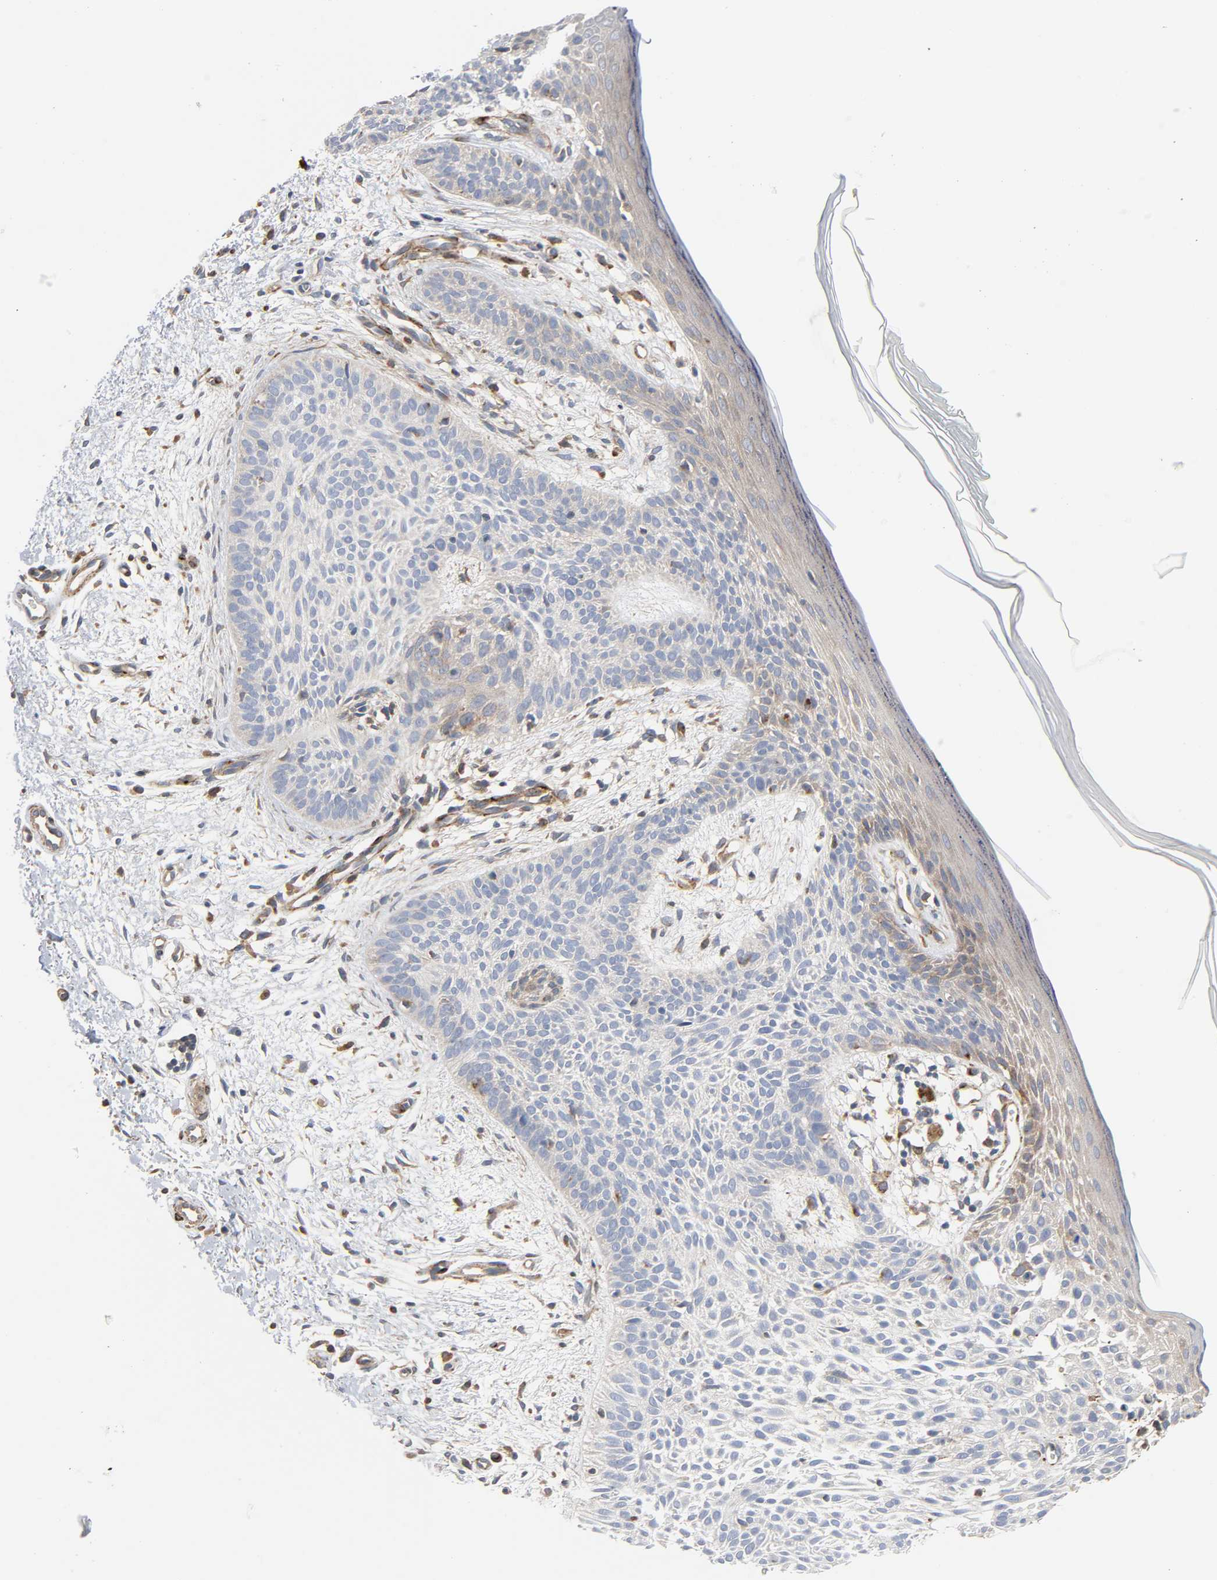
{"staining": {"intensity": "weak", "quantity": "<25%", "location": "cytoplasmic/membranous"}, "tissue": "skin cancer", "cell_type": "Tumor cells", "image_type": "cancer", "snomed": [{"axis": "morphology", "description": "Normal tissue, NOS"}, {"axis": "morphology", "description": "Basal cell carcinoma"}, {"axis": "topography", "description": "Skin"}], "caption": "DAB immunohistochemical staining of human skin basal cell carcinoma shows no significant expression in tumor cells.", "gene": "ARHGAP1", "patient": {"sex": "female", "age": 69}}